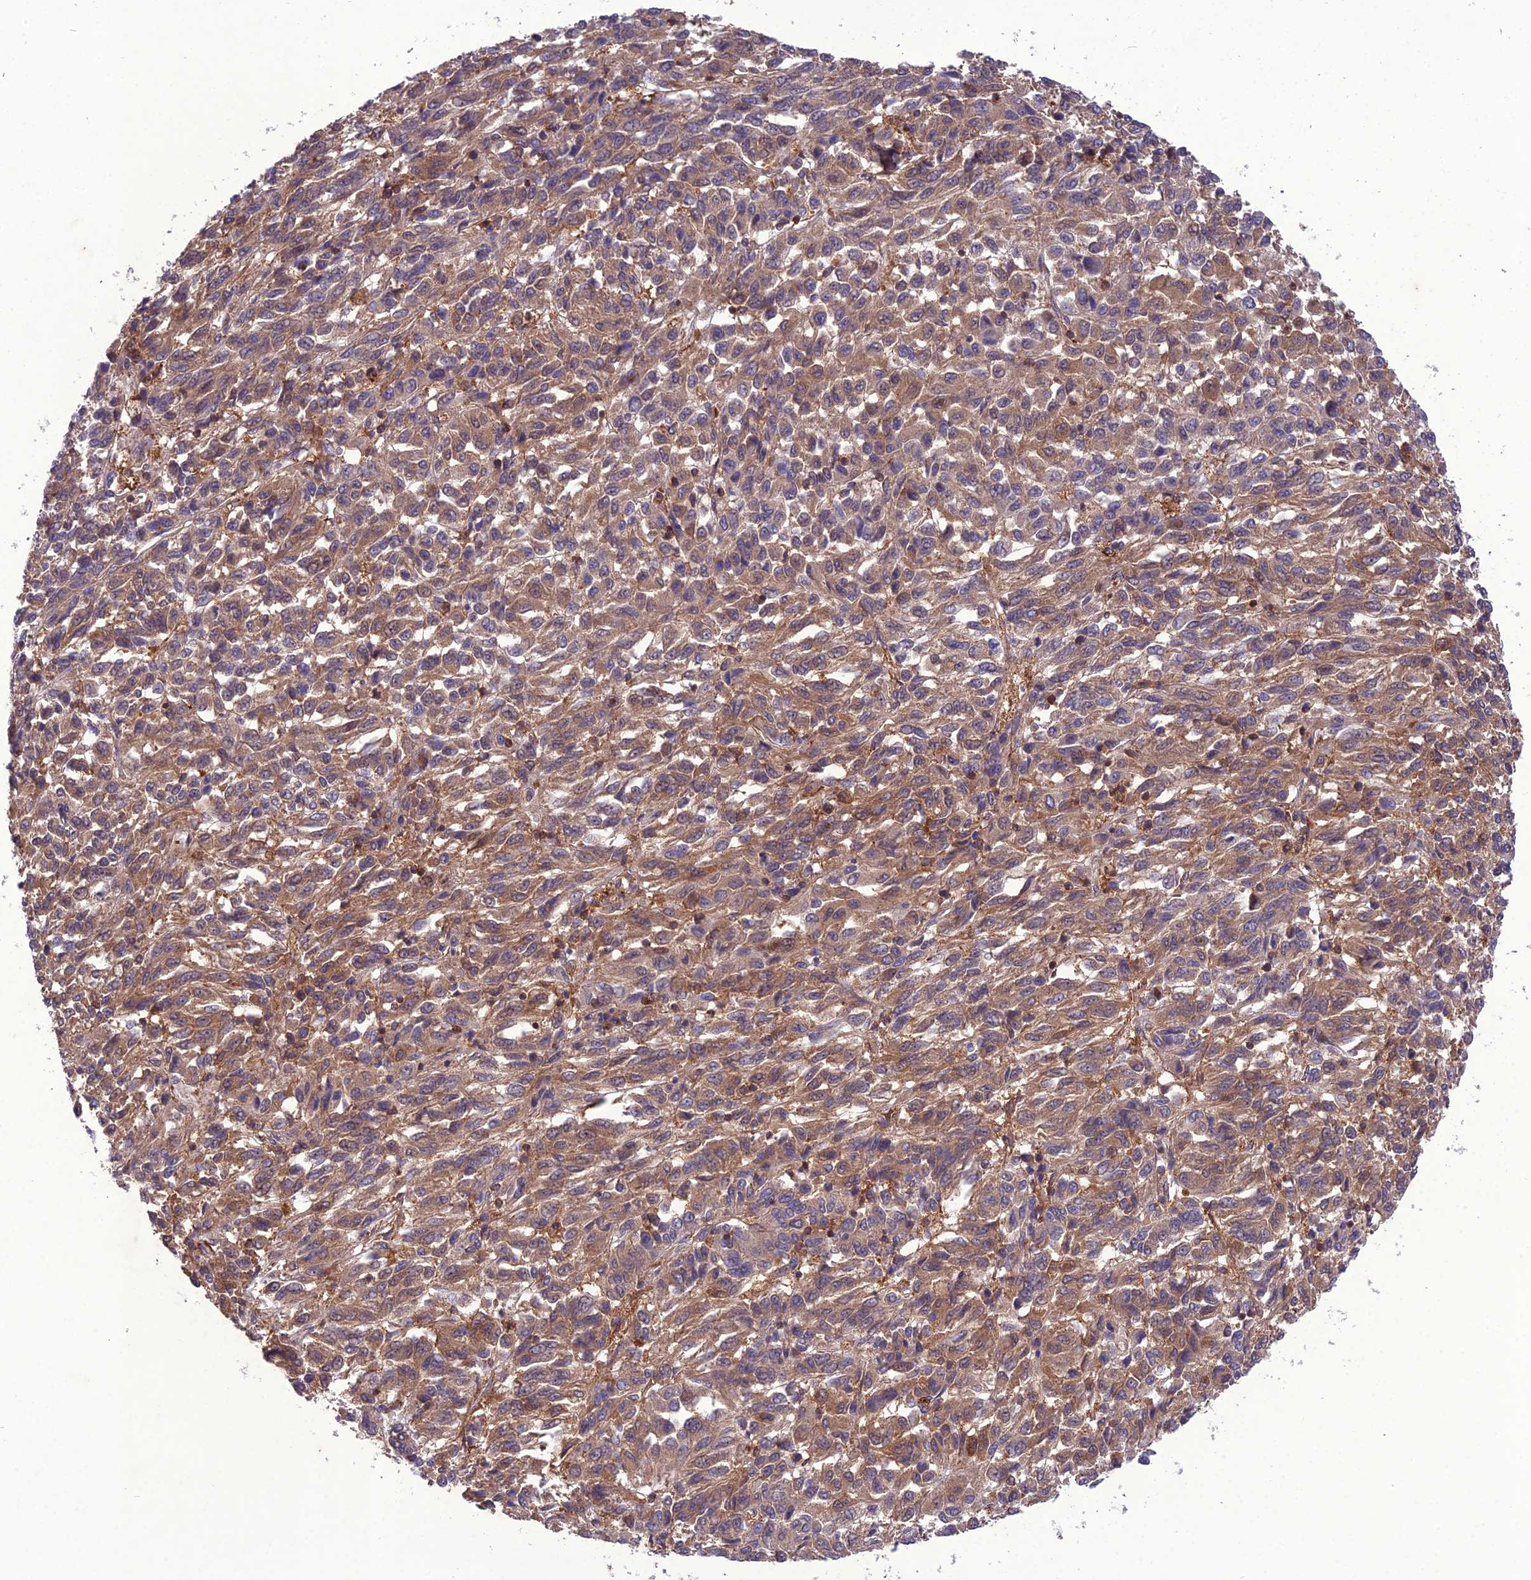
{"staining": {"intensity": "moderate", "quantity": ">75%", "location": "cytoplasmic/membranous,nuclear"}, "tissue": "melanoma", "cell_type": "Tumor cells", "image_type": "cancer", "snomed": [{"axis": "morphology", "description": "Malignant melanoma, Metastatic site"}, {"axis": "topography", "description": "Lung"}], "caption": "Malignant melanoma (metastatic site) stained with a brown dye shows moderate cytoplasmic/membranous and nuclear positive expression in about >75% of tumor cells.", "gene": "GDF6", "patient": {"sex": "male", "age": 64}}